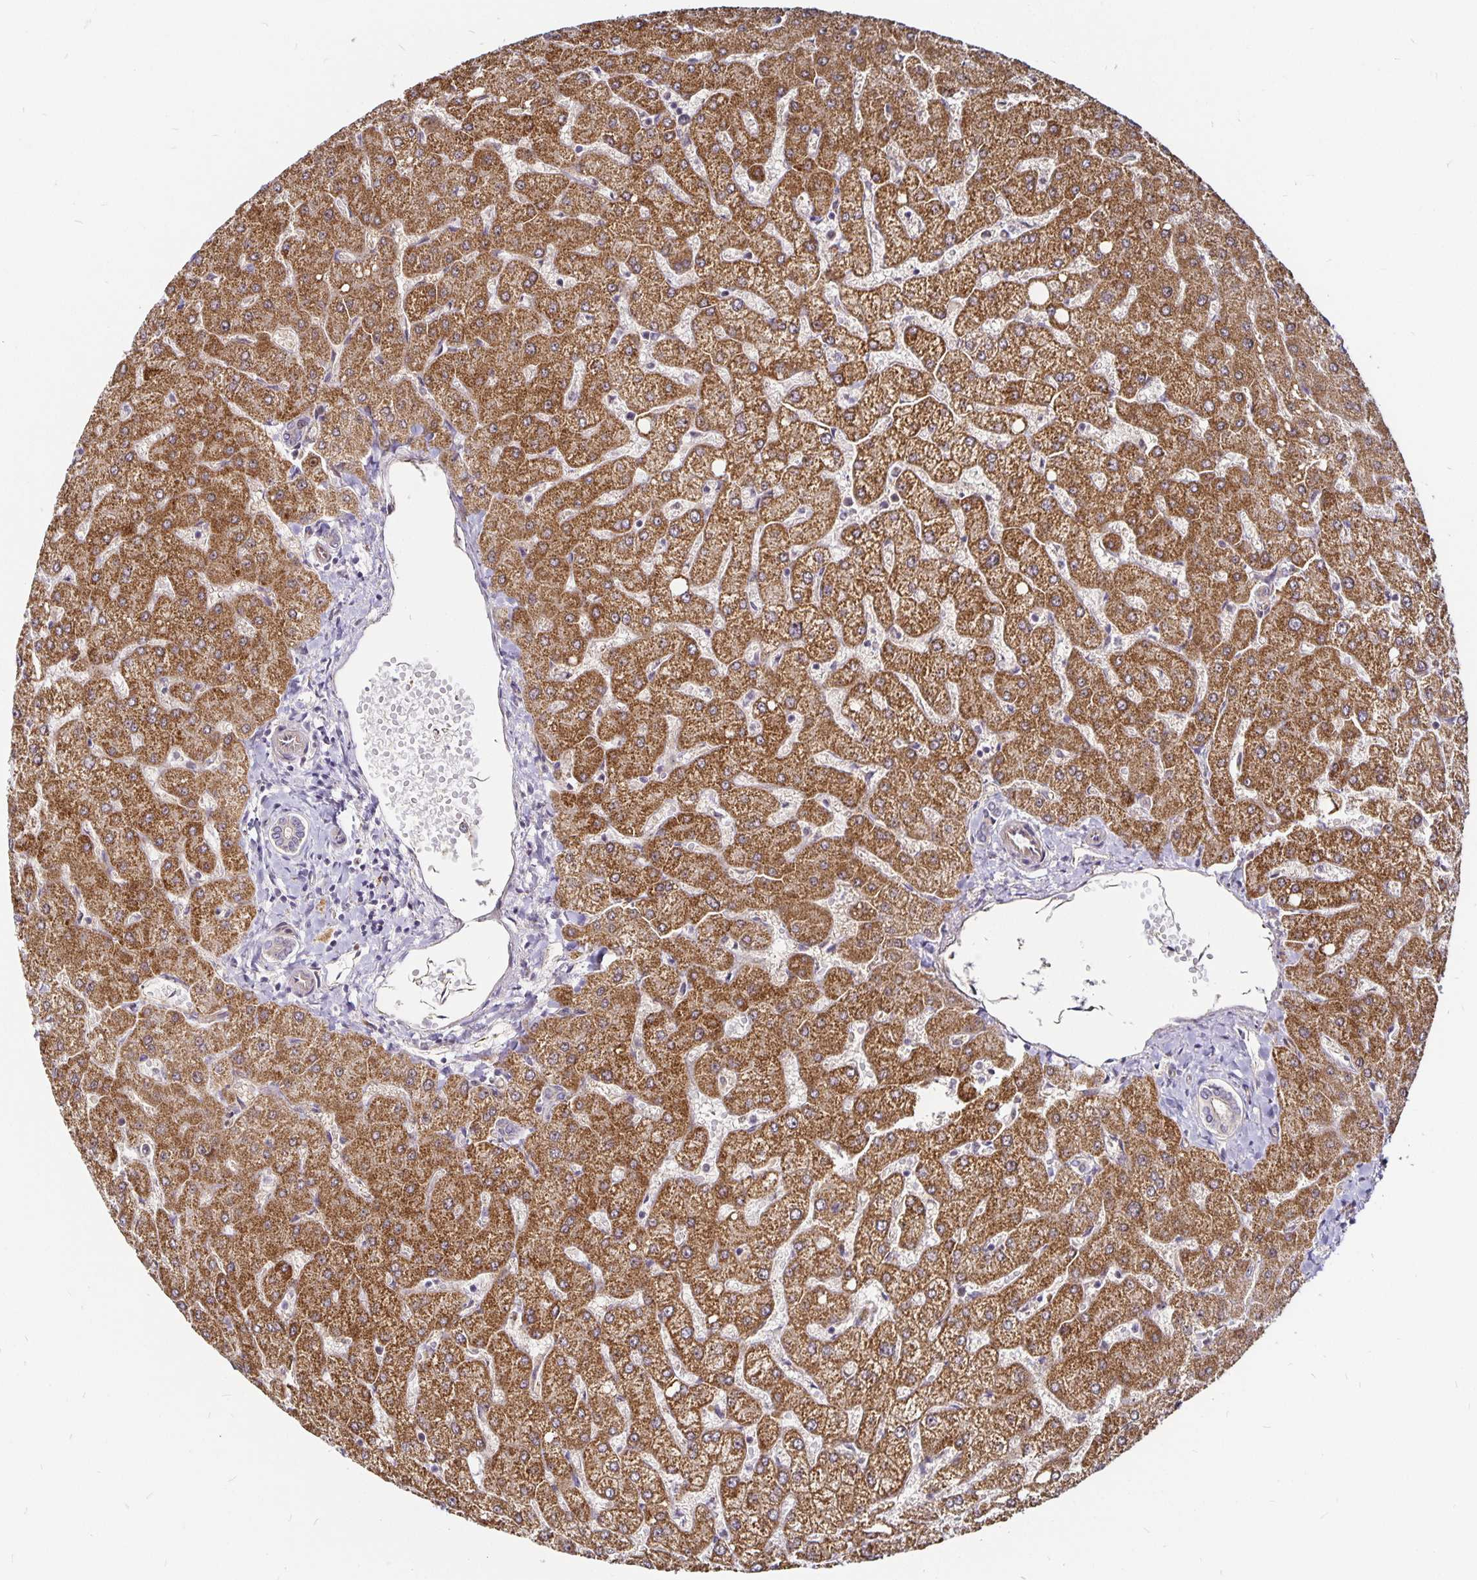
{"staining": {"intensity": "negative", "quantity": "none", "location": "none"}, "tissue": "liver", "cell_type": "Cholangiocytes", "image_type": "normal", "snomed": [{"axis": "morphology", "description": "Normal tissue, NOS"}, {"axis": "topography", "description": "Liver"}], "caption": "High magnification brightfield microscopy of normal liver stained with DAB (brown) and counterstained with hematoxylin (blue): cholangiocytes show no significant staining. The staining was performed using DAB to visualize the protein expression in brown, while the nuclei were stained in blue with hematoxylin (Magnification: 20x).", "gene": "CYP27A1", "patient": {"sex": "female", "age": 54}}